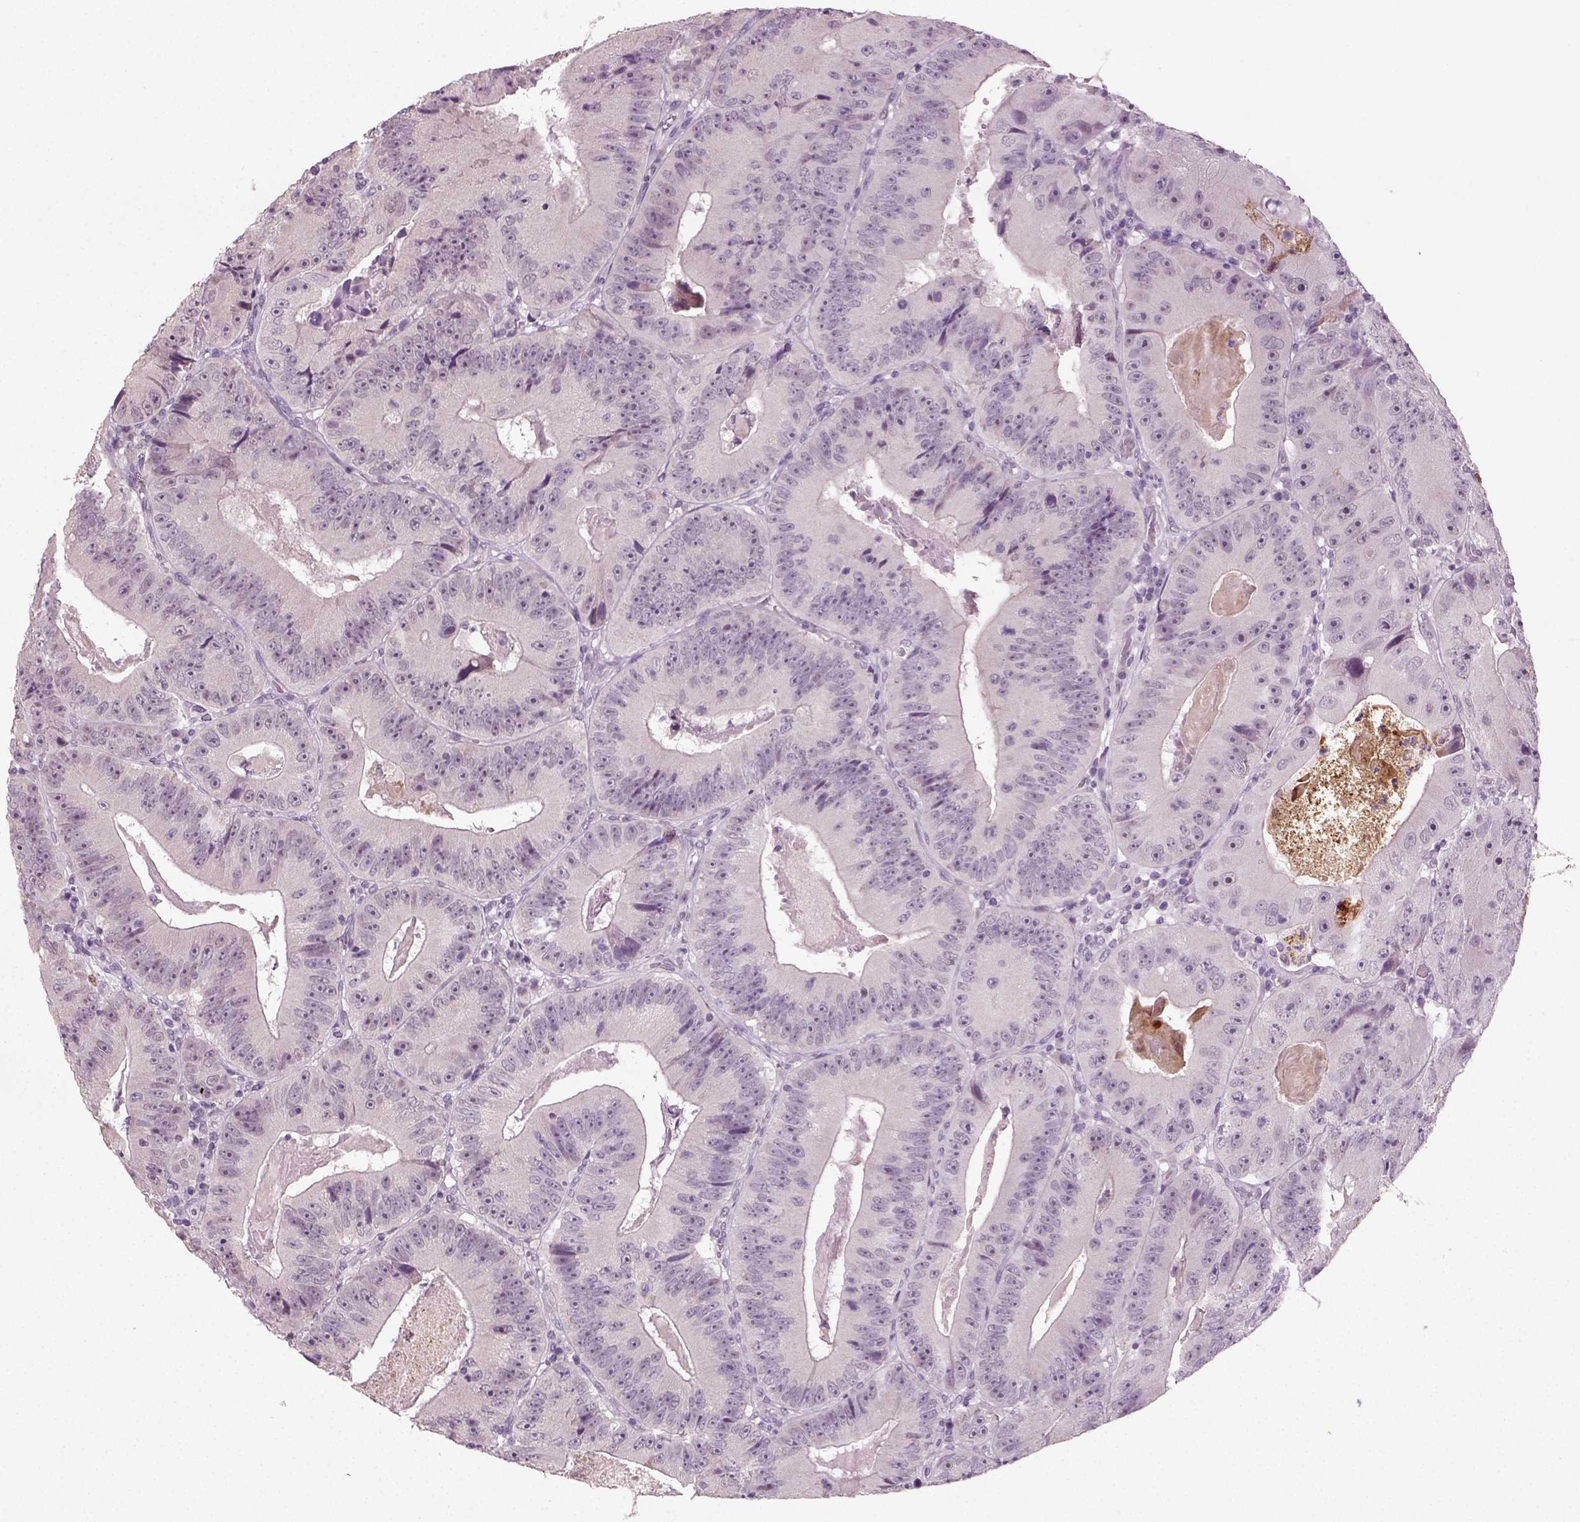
{"staining": {"intensity": "negative", "quantity": "none", "location": "none"}, "tissue": "colorectal cancer", "cell_type": "Tumor cells", "image_type": "cancer", "snomed": [{"axis": "morphology", "description": "Adenocarcinoma, NOS"}, {"axis": "topography", "description": "Colon"}], "caption": "Immunohistochemical staining of colorectal adenocarcinoma demonstrates no significant expression in tumor cells.", "gene": "SYNGAP1", "patient": {"sex": "female", "age": 86}}